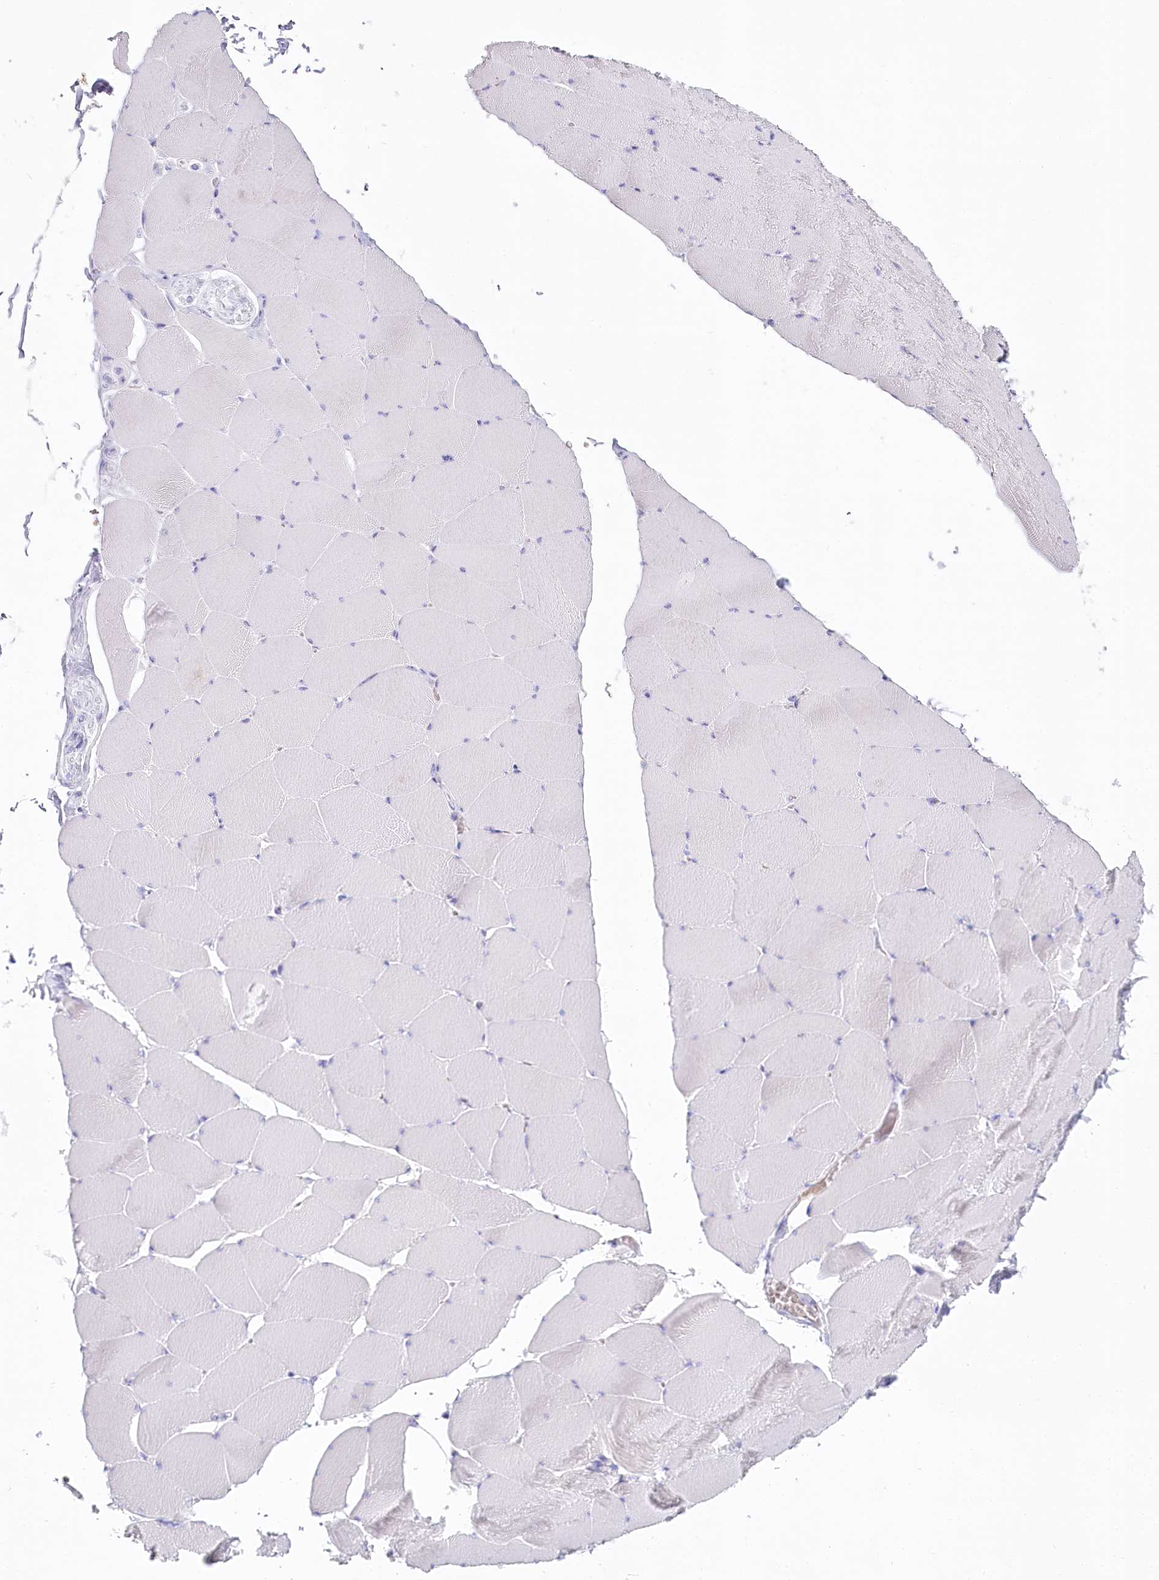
{"staining": {"intensity": "negative", "quantity": "none", "location": "none"}, "tissue": "skeletal muscle", "cell_type": "Myocytes", "image_type": "normal", "snomed": [{"axis": "morphology", "description": "Normal tissue, NOS"}, {"axis": "topography", "description": "Skeletal muscle"}], "caption": "High magnification brightfield microscopy of unremarkable skeletal muscle stained with DAB (3,3'-diaminobenzidine) (brown) and counterstained with hematoxylin (blue): myocytes show no significant positivity.", "gene": "IFIT5", "patient": {"sex": "male", "age": 62}}